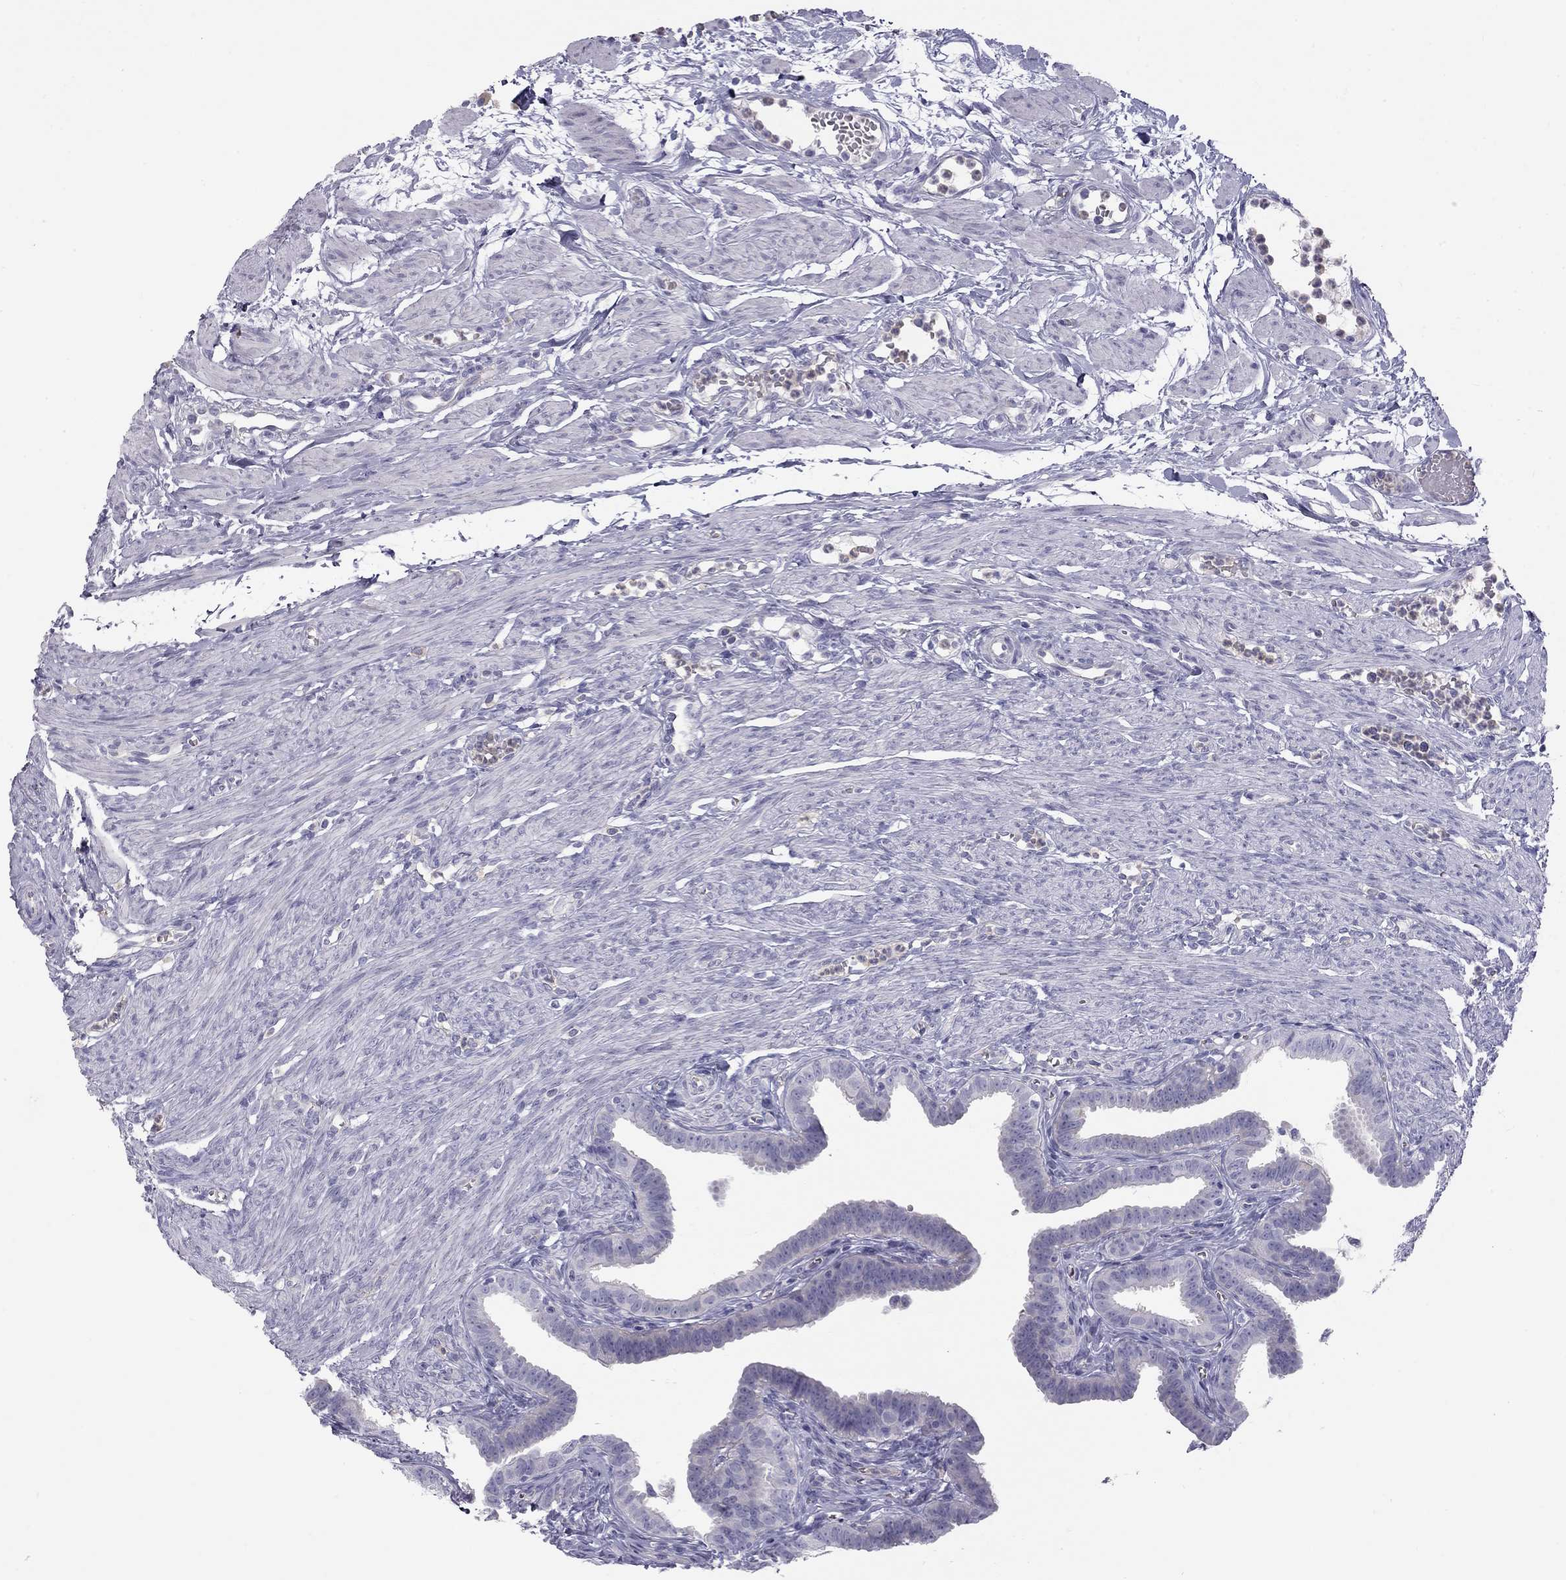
{"staining": {"intensity": "negative", "quantity": "none", "location": "none"}, "tissue": "fallopian tube", "cell_type": "Glandular cells", "image_type": "normal", "snomed": [{"axis": "morphology", "description": "Normal tissue, NOS"}, {"axis": "topography", "description": "Fallopian tube"}, {"axis": "topography", "description": "Ovary"}], "caption": "This histopathology image is of unremarkable fallopian tube stained with immunohistochemistry (IHC) to label a protein in brown with the nuclei are counter-stained blue. There is no positivity in glandular cells. (DAB immunohistochemistry (IHC) with hematoxylin counter stain).", "gene": "TDRD6", "patient": {"sex": "female", "age": 33}}